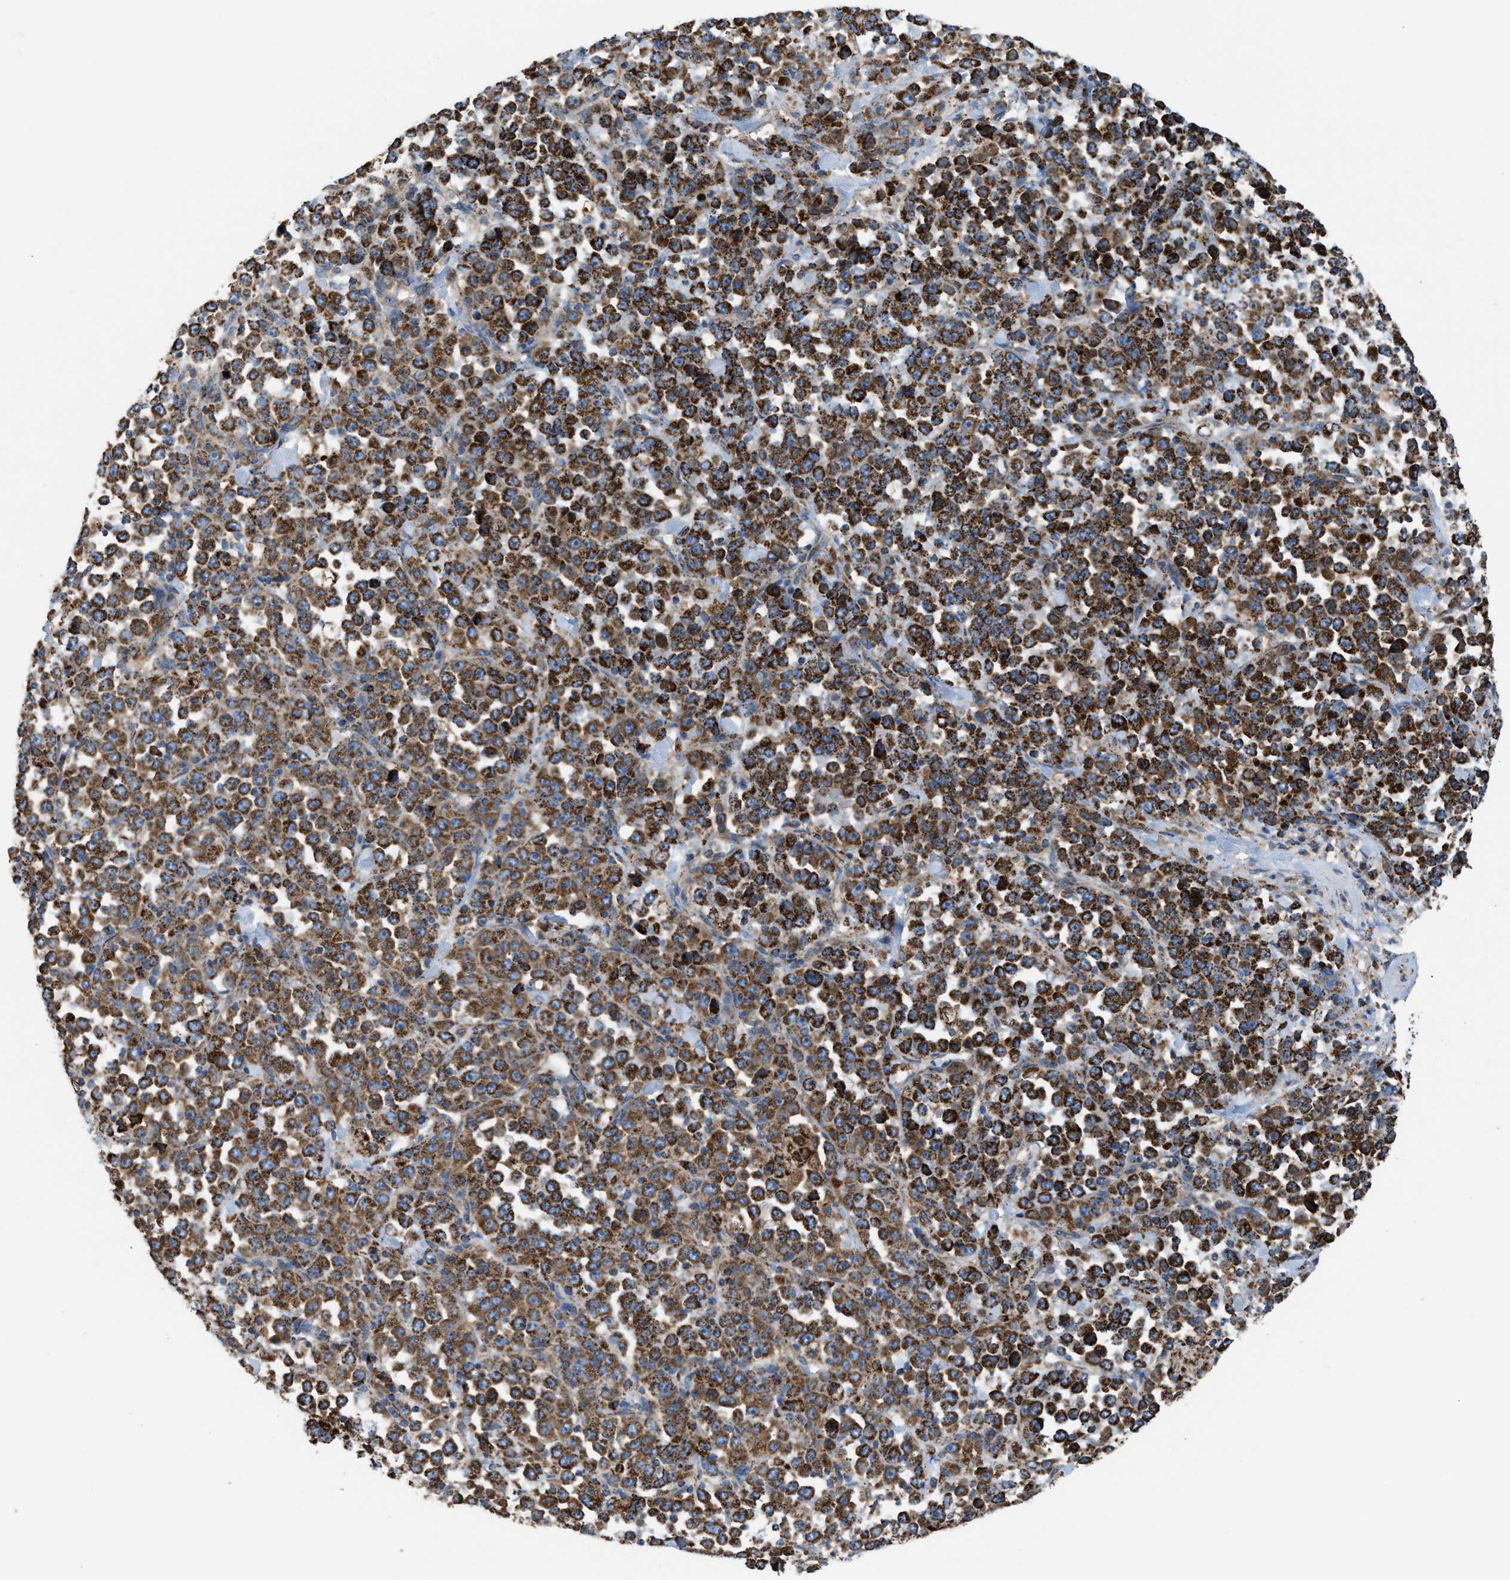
{"staining": {"intensity": "strong", "quantity": ">75%", "location": "cytoplasmic/membranous"}, "tissue": "stomach cancer", "cell_type": "Tumor cells", "image_type": "cancer", "snomed": [{"axis": "morphology", "description": "Normal tissue, NOS"}, {"axis": "morphology", "description": "Adenocarcinoma, NOS"}, {"axis": "topography", "description": "Stomach, upper"}, {"axis": "topography", "description": "Stomach"}], "caption": "Protein expression analysis of adenocarcinoma (stomach) shows strong cytoplasmic/membranous staining in approximately >75% of tumor cells. Using DAB (3,3'-diaminobenzidine) (brown) and hematoxylin (blue) stains, captured at high magnification using brightfield microscopy.", "gene": "ECHS1", "patient": {"sex": "male", "age": 59}}